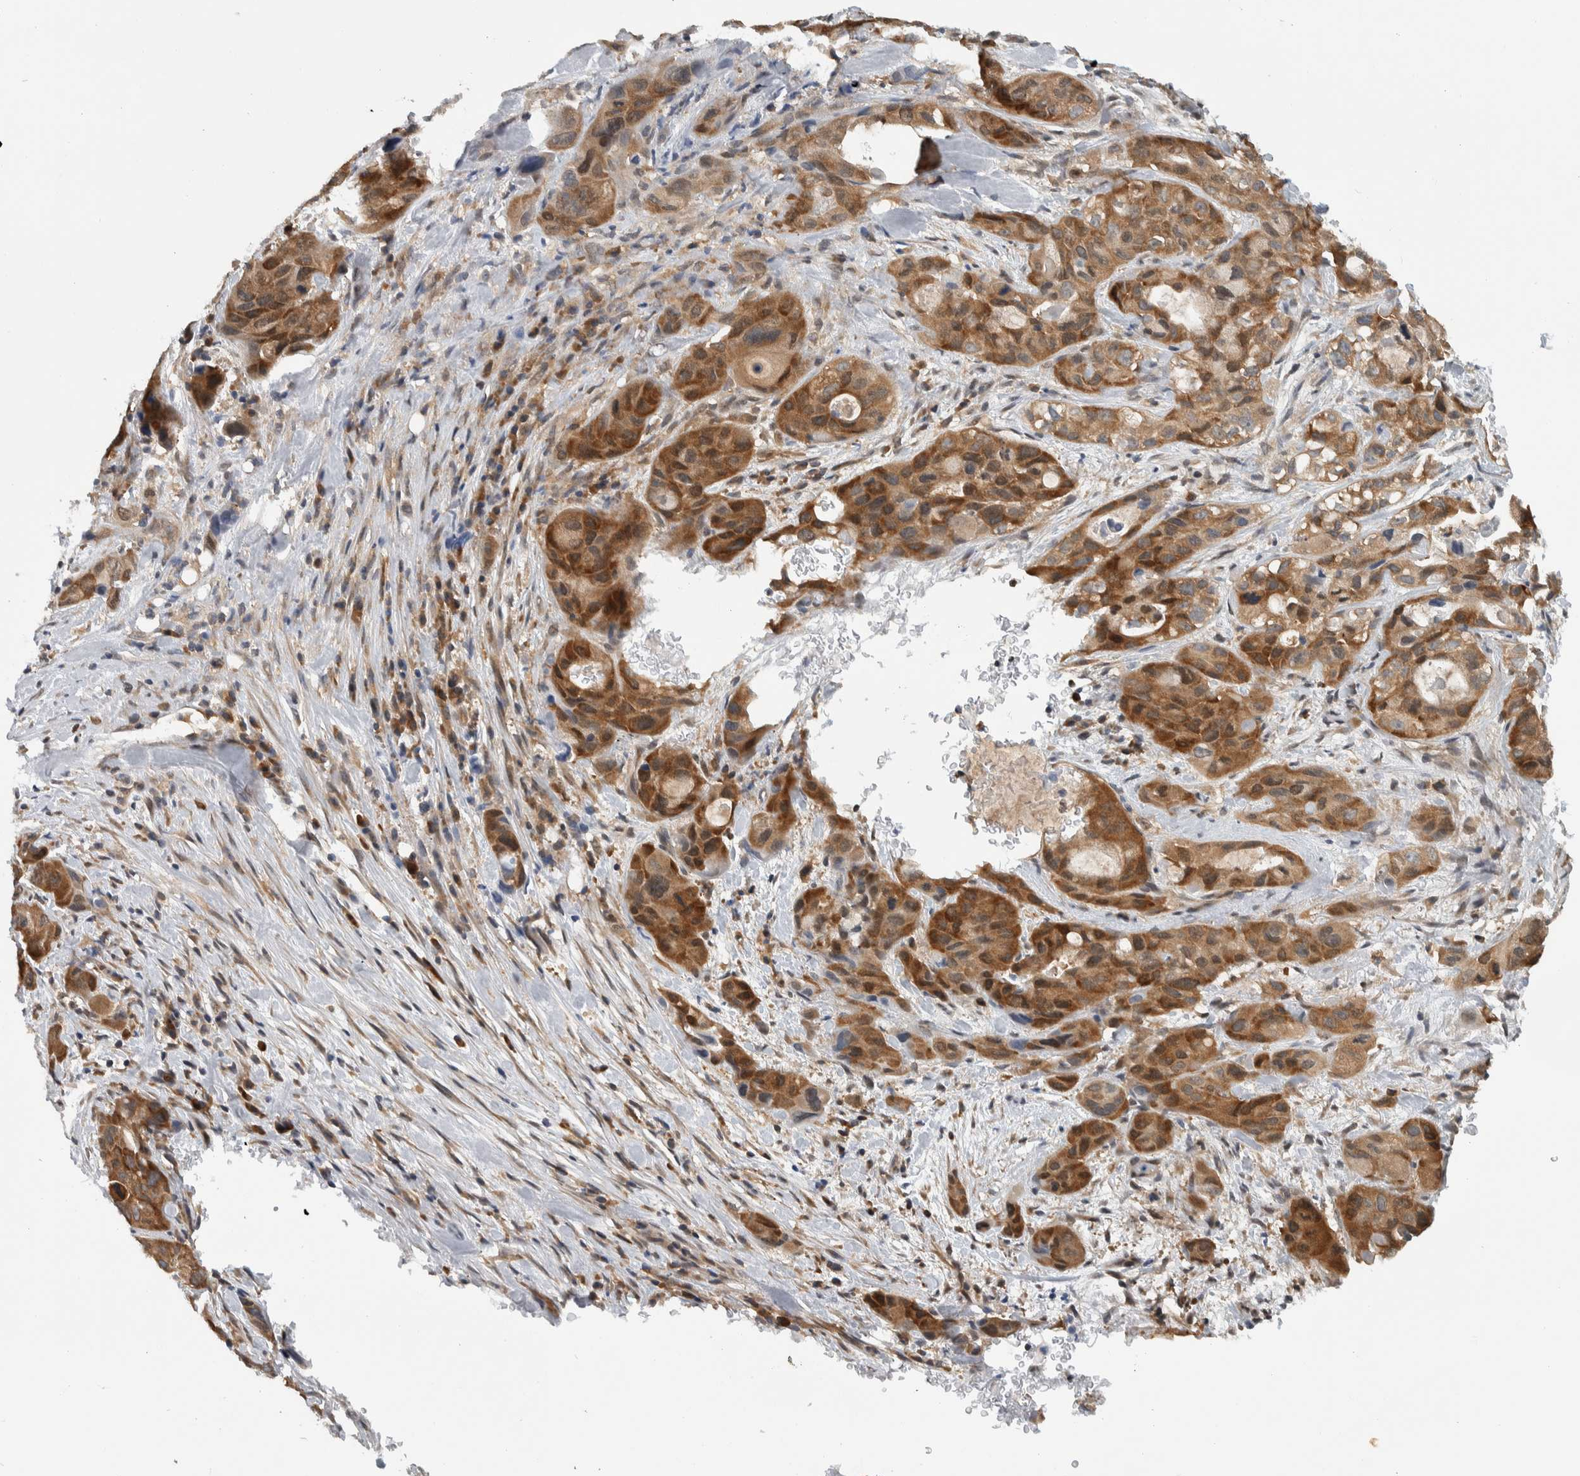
{"staining": {"intensity": "strong", "quantity": ">75%", "location": "cytoplasmic/membranous"}, "tissue": "pancreatic cancer", "cell_type": "Tumor cells", "image_type": "cancer", "snomed": [{"axis": "morphology", "description": "Adenocarcinoma, NOS"}, {"axis": "topography", "description": "Pancreas"}], "caption": "A histopathology image of pancreatic cancer (adenocarcinoma) stained for a protein exhibits strong cytoplasmic/membranous brown staining in tumor cells. Nuclei are stained in blue.", "gene": "CCDC43", "patient": {"sex": "male", "age": 53}}